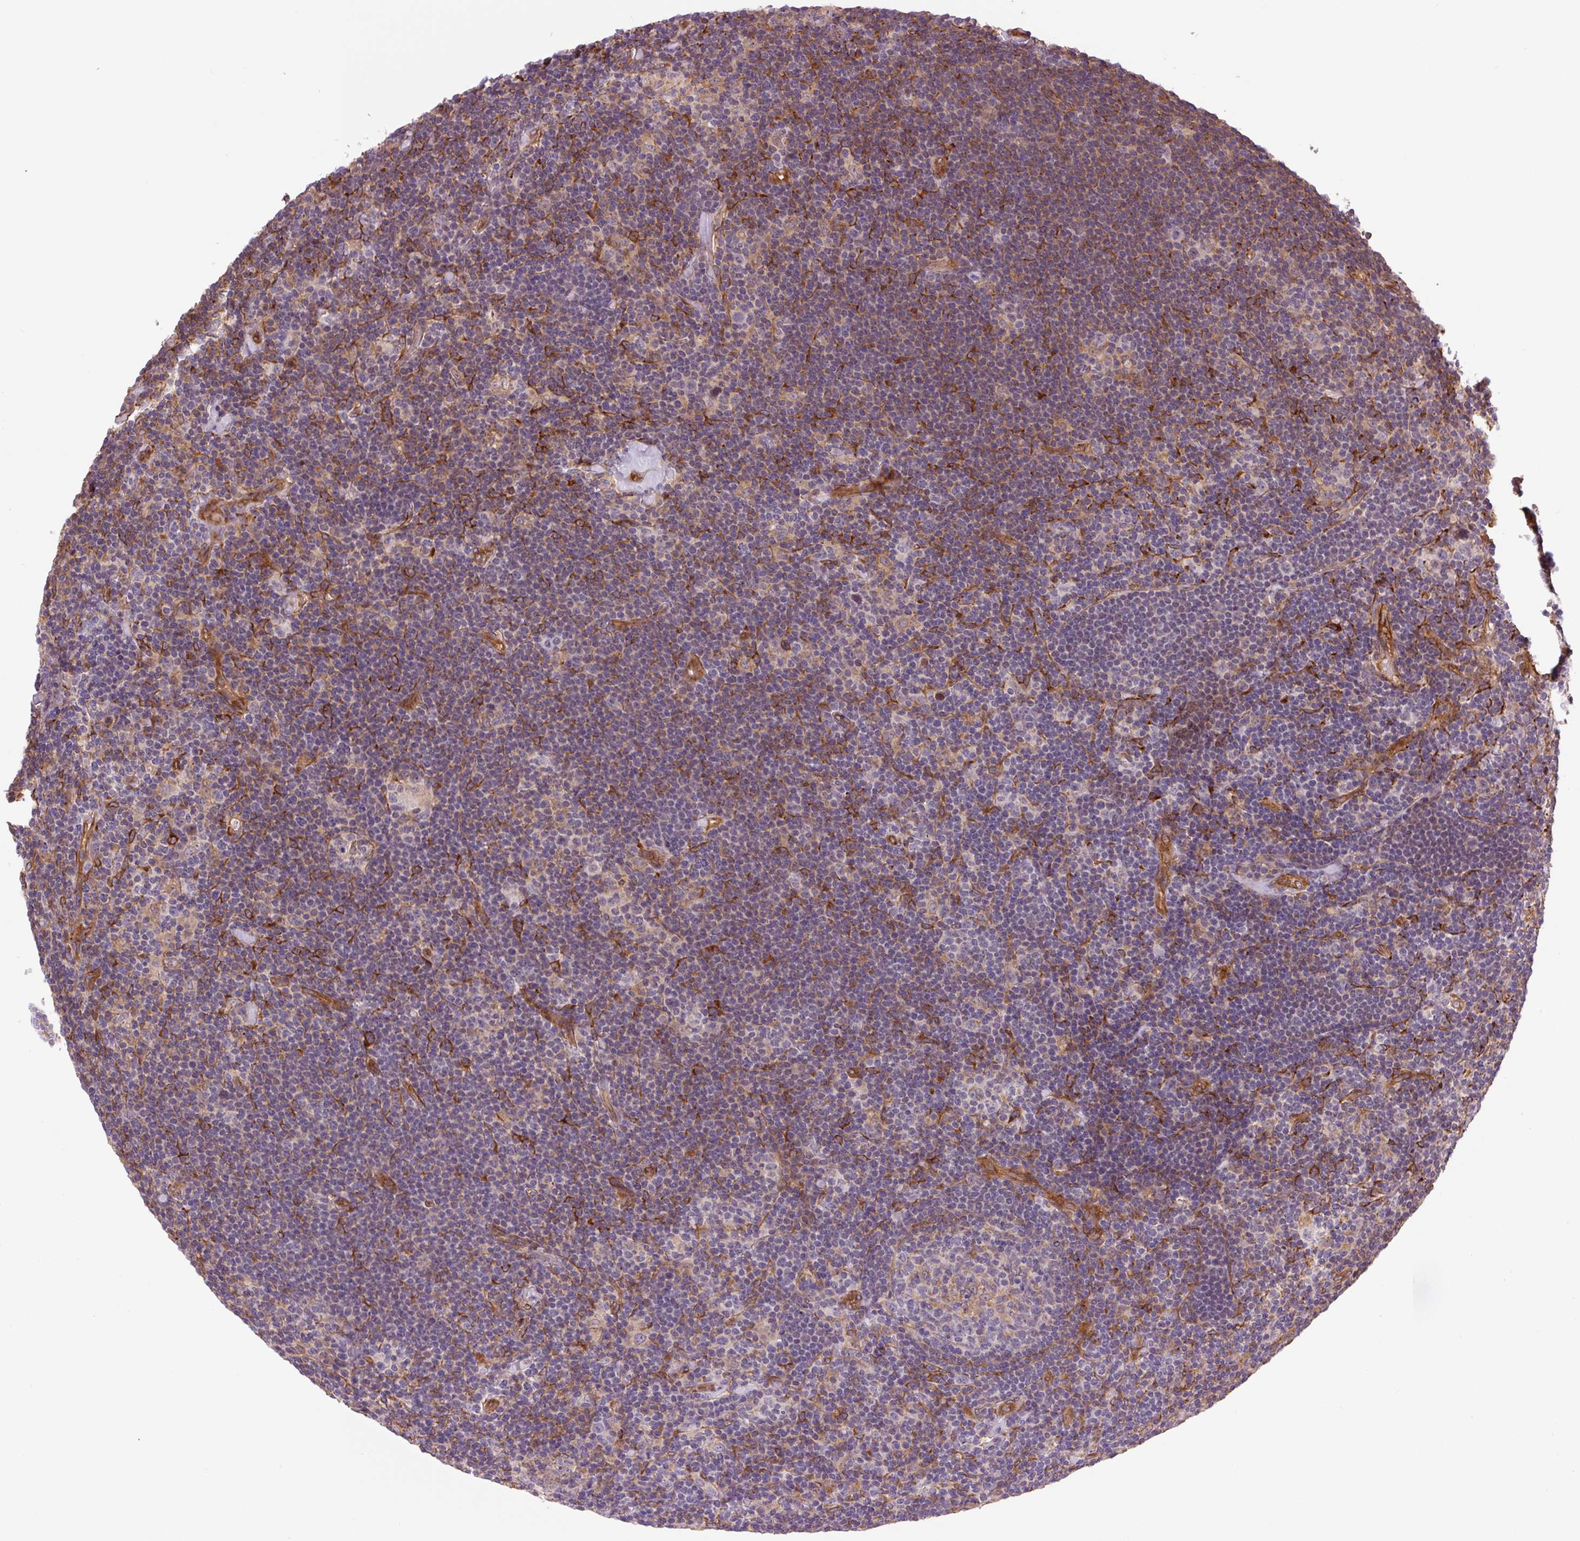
{"staining": {"intensity": "negative", "quantity": "none", "location": "none"}, "tissue": "lymphoma", "cell_type": "Tumor cells", "image_type": "cancer", "snomed": [{"axis": "morphology", "description": "Hodgkin's disease, NOS"}, {"axis": "topography", "description": "Lymph node"}], "caption": "IHC histopathology image of human lymphoma stained for a protein (brown), which demonstrates no positivity in tumor cells.", "gene": "SEPTIN10", "patient": {"sex": "female", "age": 57}}